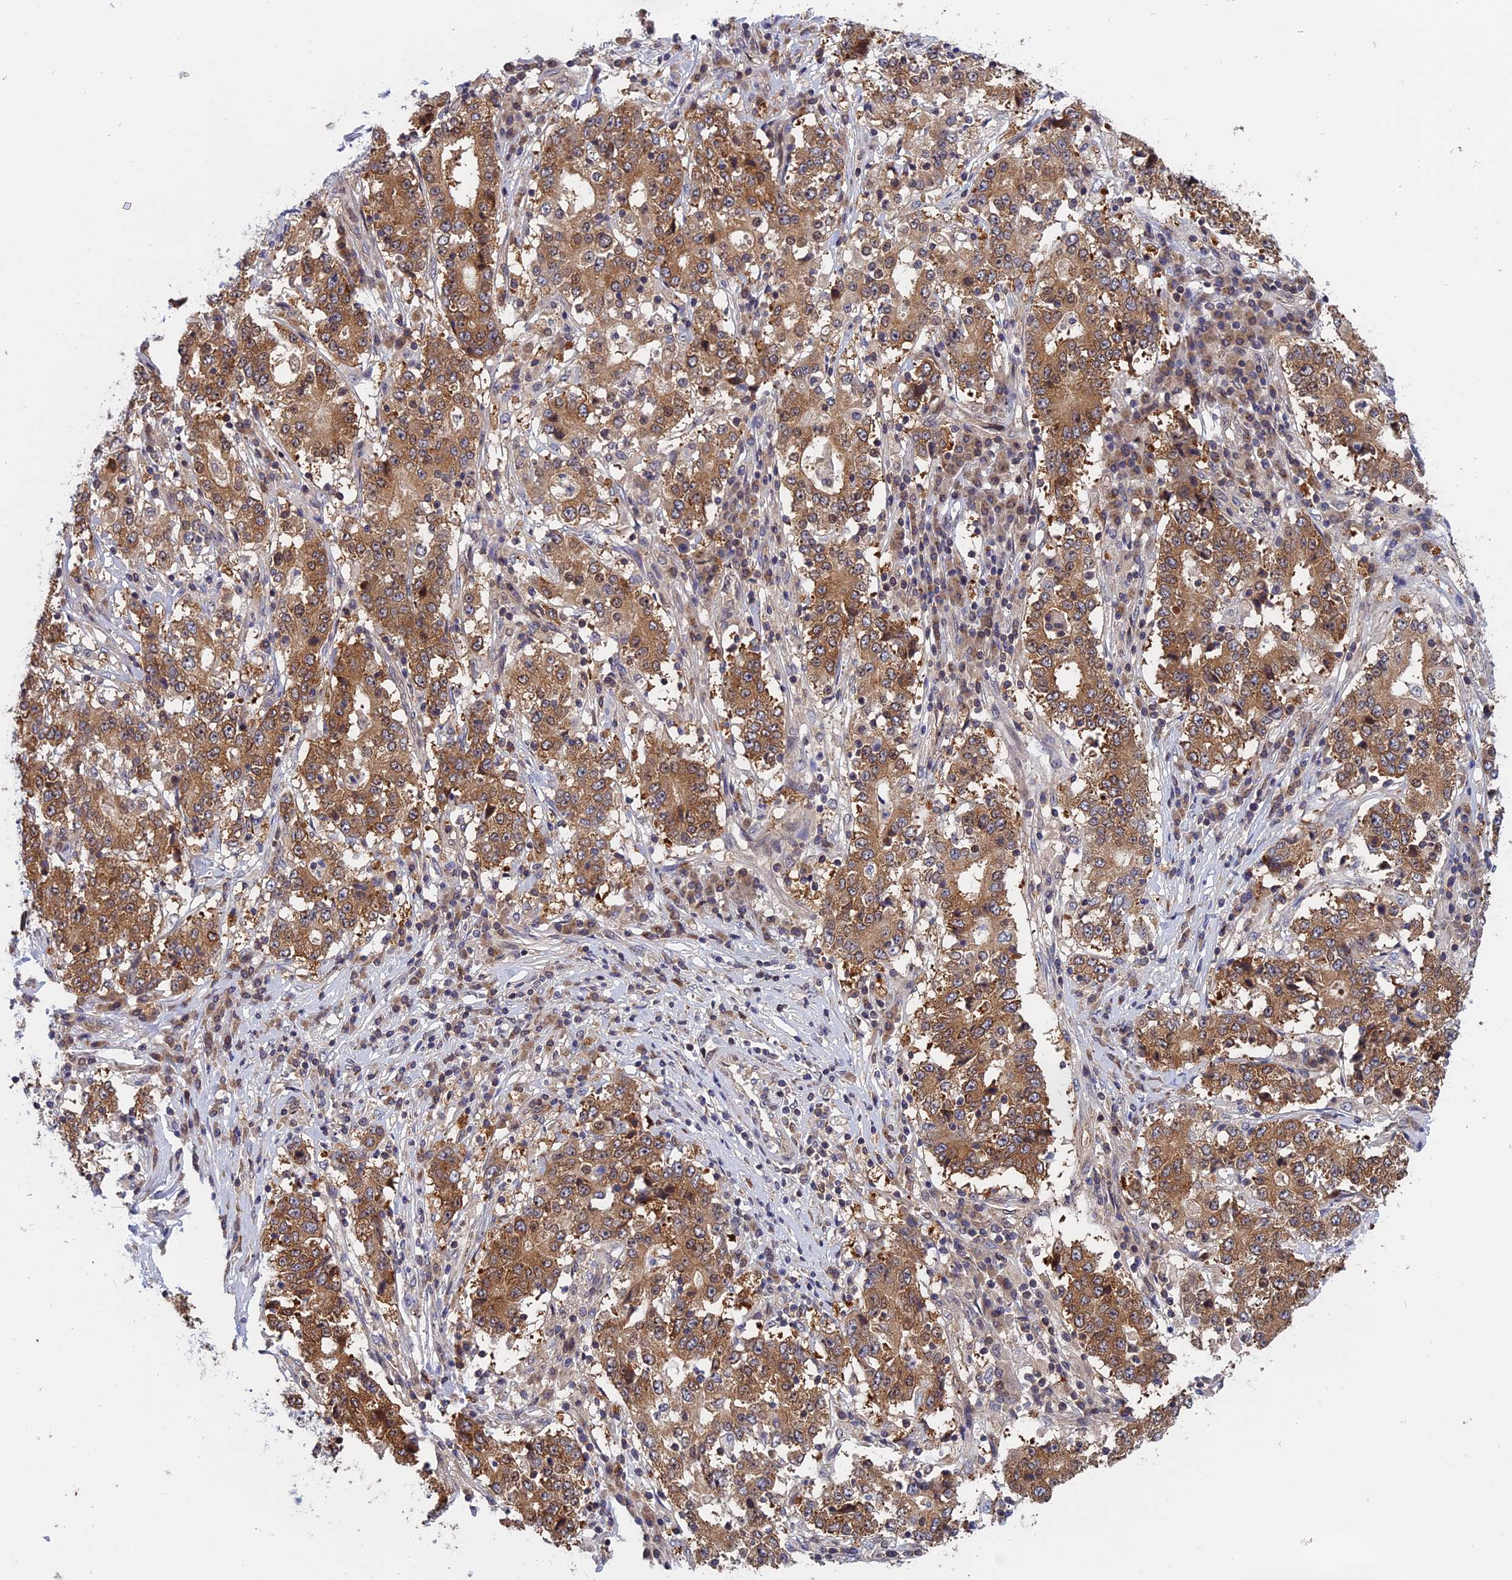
{"staining": {"intensity": "moderate", "quantity": ">75%", "location": "cytoplasmic/membranous"}, "tissue": "stomach cancer", "cell_type": "Tumor cells", "image_type": "cancer", "snomed": [{"axis": "morphology", "description": "Adenocarcinoma, NOS"}, {"axis": "topography", "description": "Stomach"}], "caption": "The photomicrograph demonstrates staining of stomach cancer, revealing moderate cytoplasmic/membranous protein staining (brown color) within tumor cells.", "gene": "NAA10", "patient": {"sex": "male", "age": 59}}